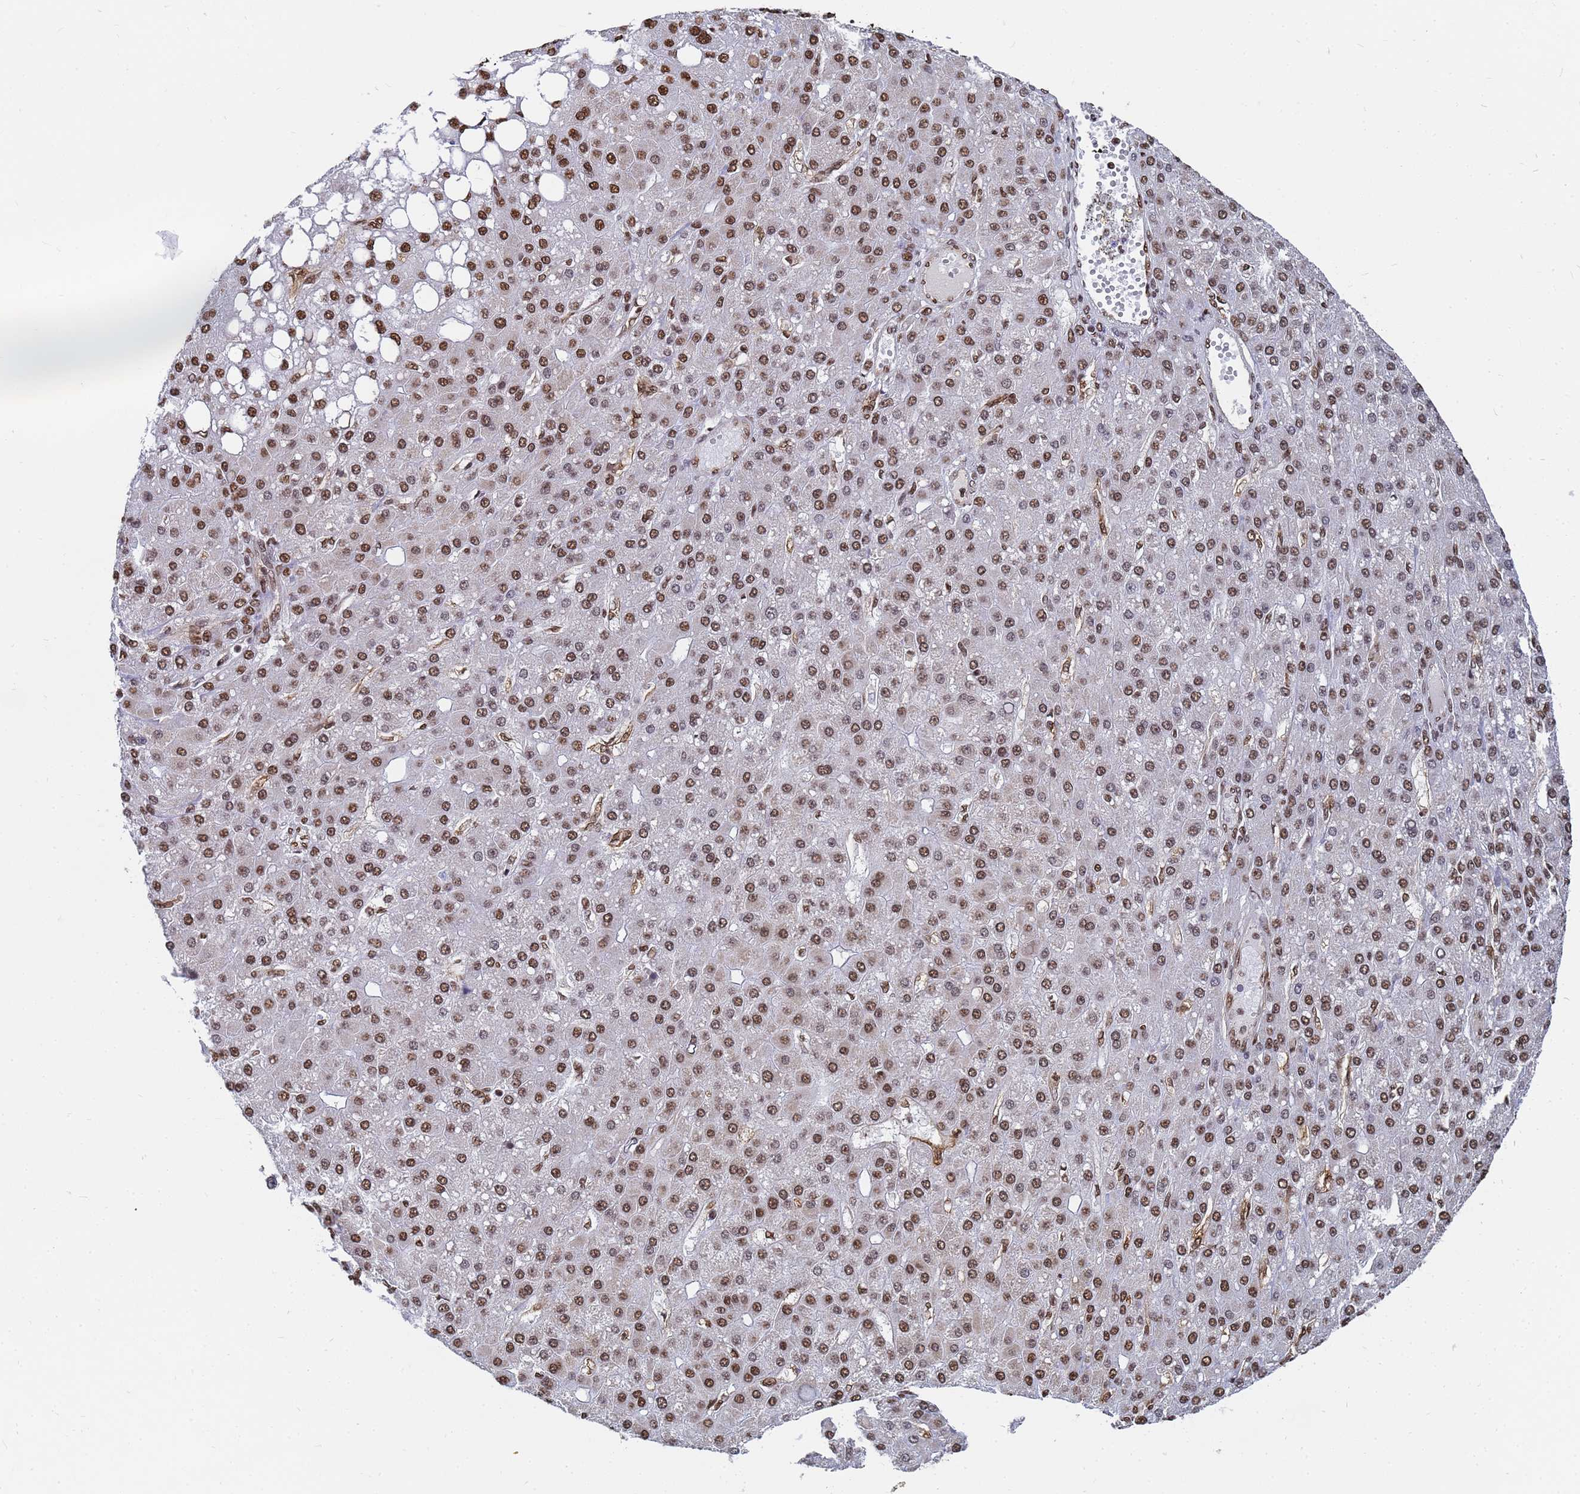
{"staining": {"intensity": "moderate", "quantity": ">75%", "location": "nuclear"}, "tissue": "liver cancer", "cell_type": "Tumor cells", "image_type": "cancer", "snomed": [{"axis": "morphology", "description": "Carcinoma, Hepatocellular, NOS"}, {"axis": "topography", "description": "Liver"}], "caption": "Liver cancer (hepatocellular carcinoma) stained with immunohistochemistry demonstrates moderate nuclear expression in about >75% of tumor cells. Ihc stains the protein in brown and the nuclei are stained blue.", "gene": "RAVER2", "patient": {"sex": "male", "age": 67}}